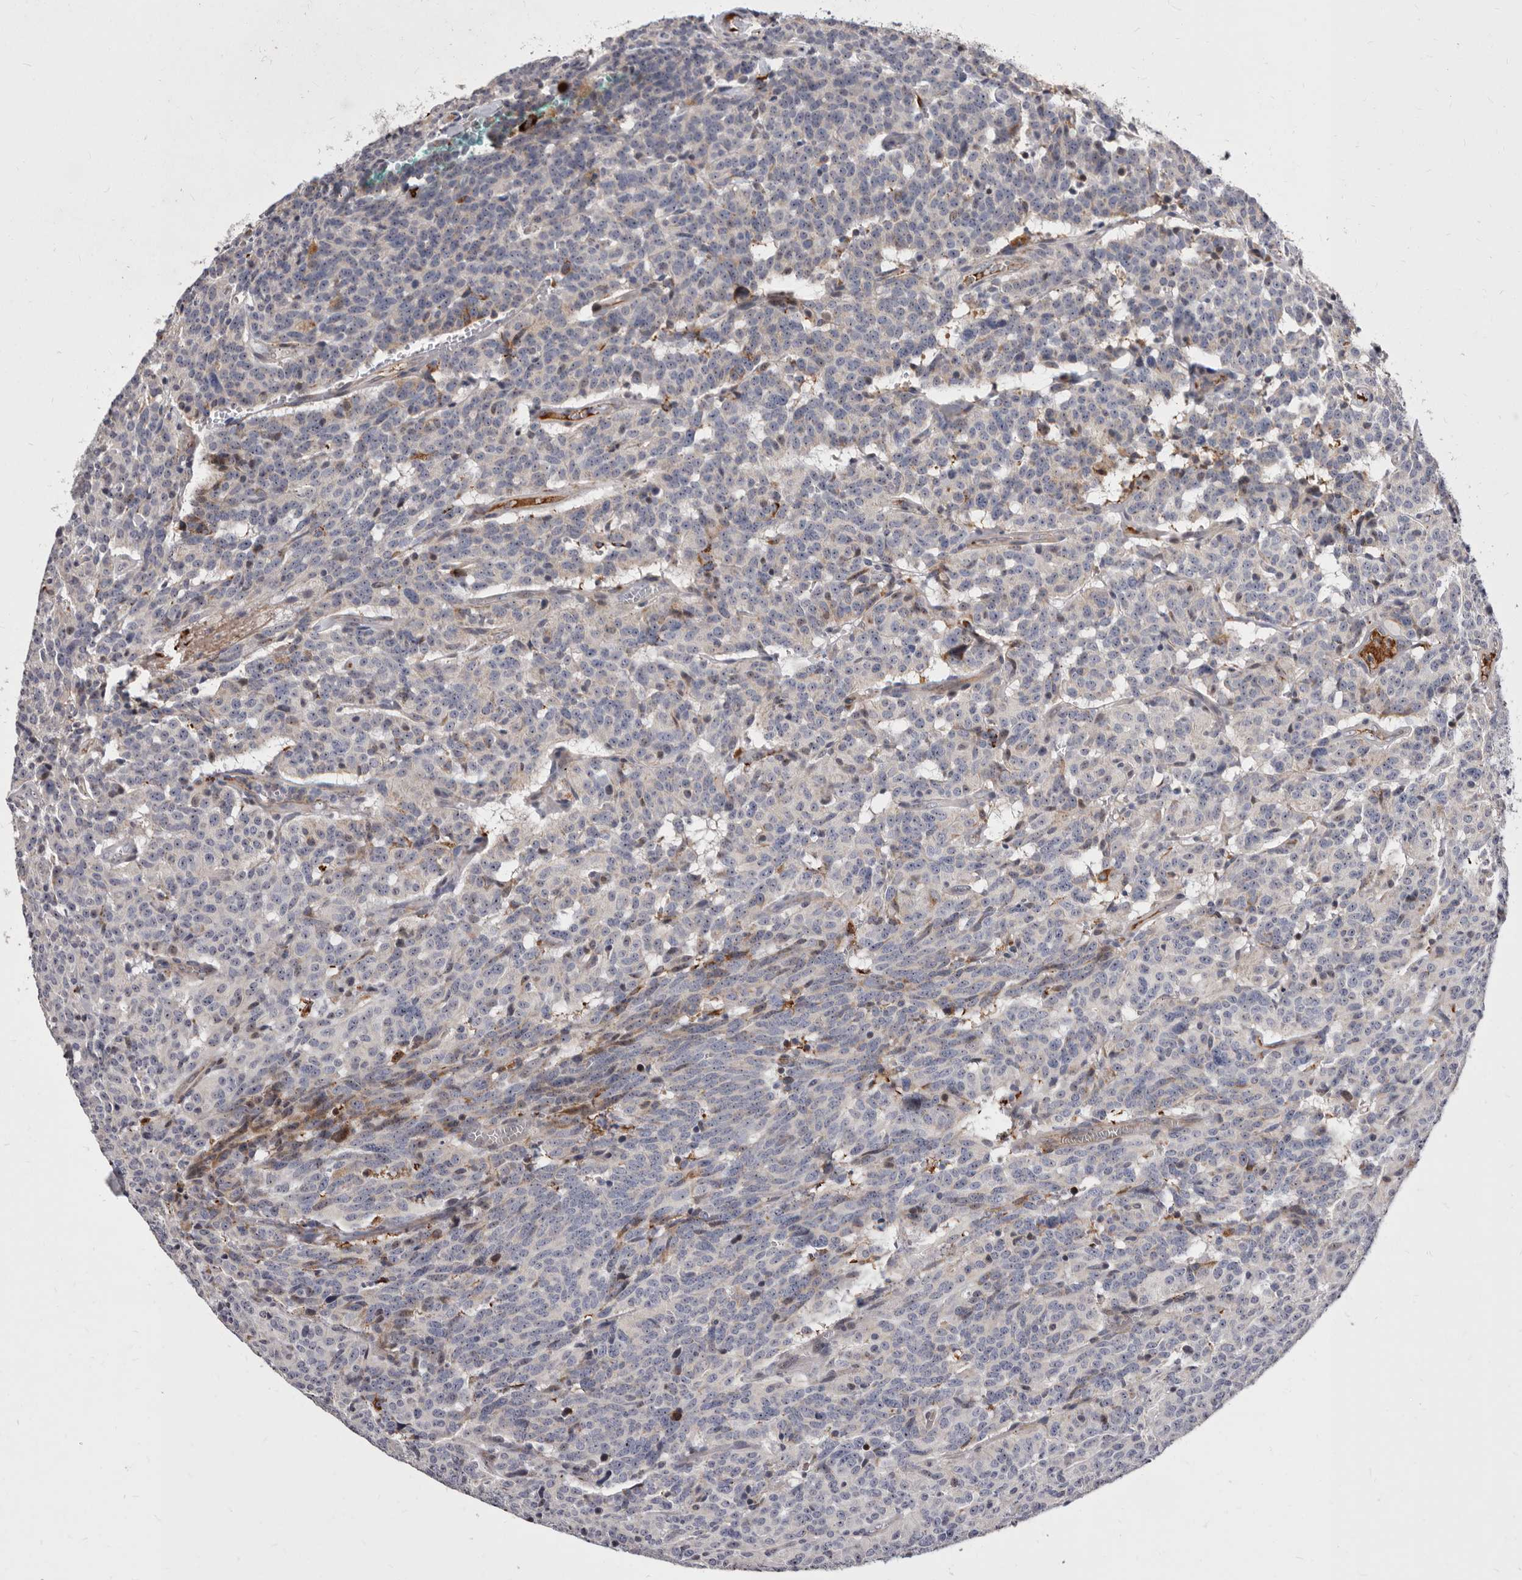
{"staining": {"intensity": "negative", "quantity": "none", "location": "none"}, "tissue": "carcinoid", "cell_type": "Tumor cells", "image_type": "cancer", "snomed": [{"axis": "morphology", "description": "Carcinoid, malignant, NOS"}, {"axis": "topography", "description": "Lung"}], "caption": "Carcinoid stained for a protein using IHC demonstrates no positivity tumor cells.", "gene": "NUBPL", "patient": {"sex": "female", "age": 46}}